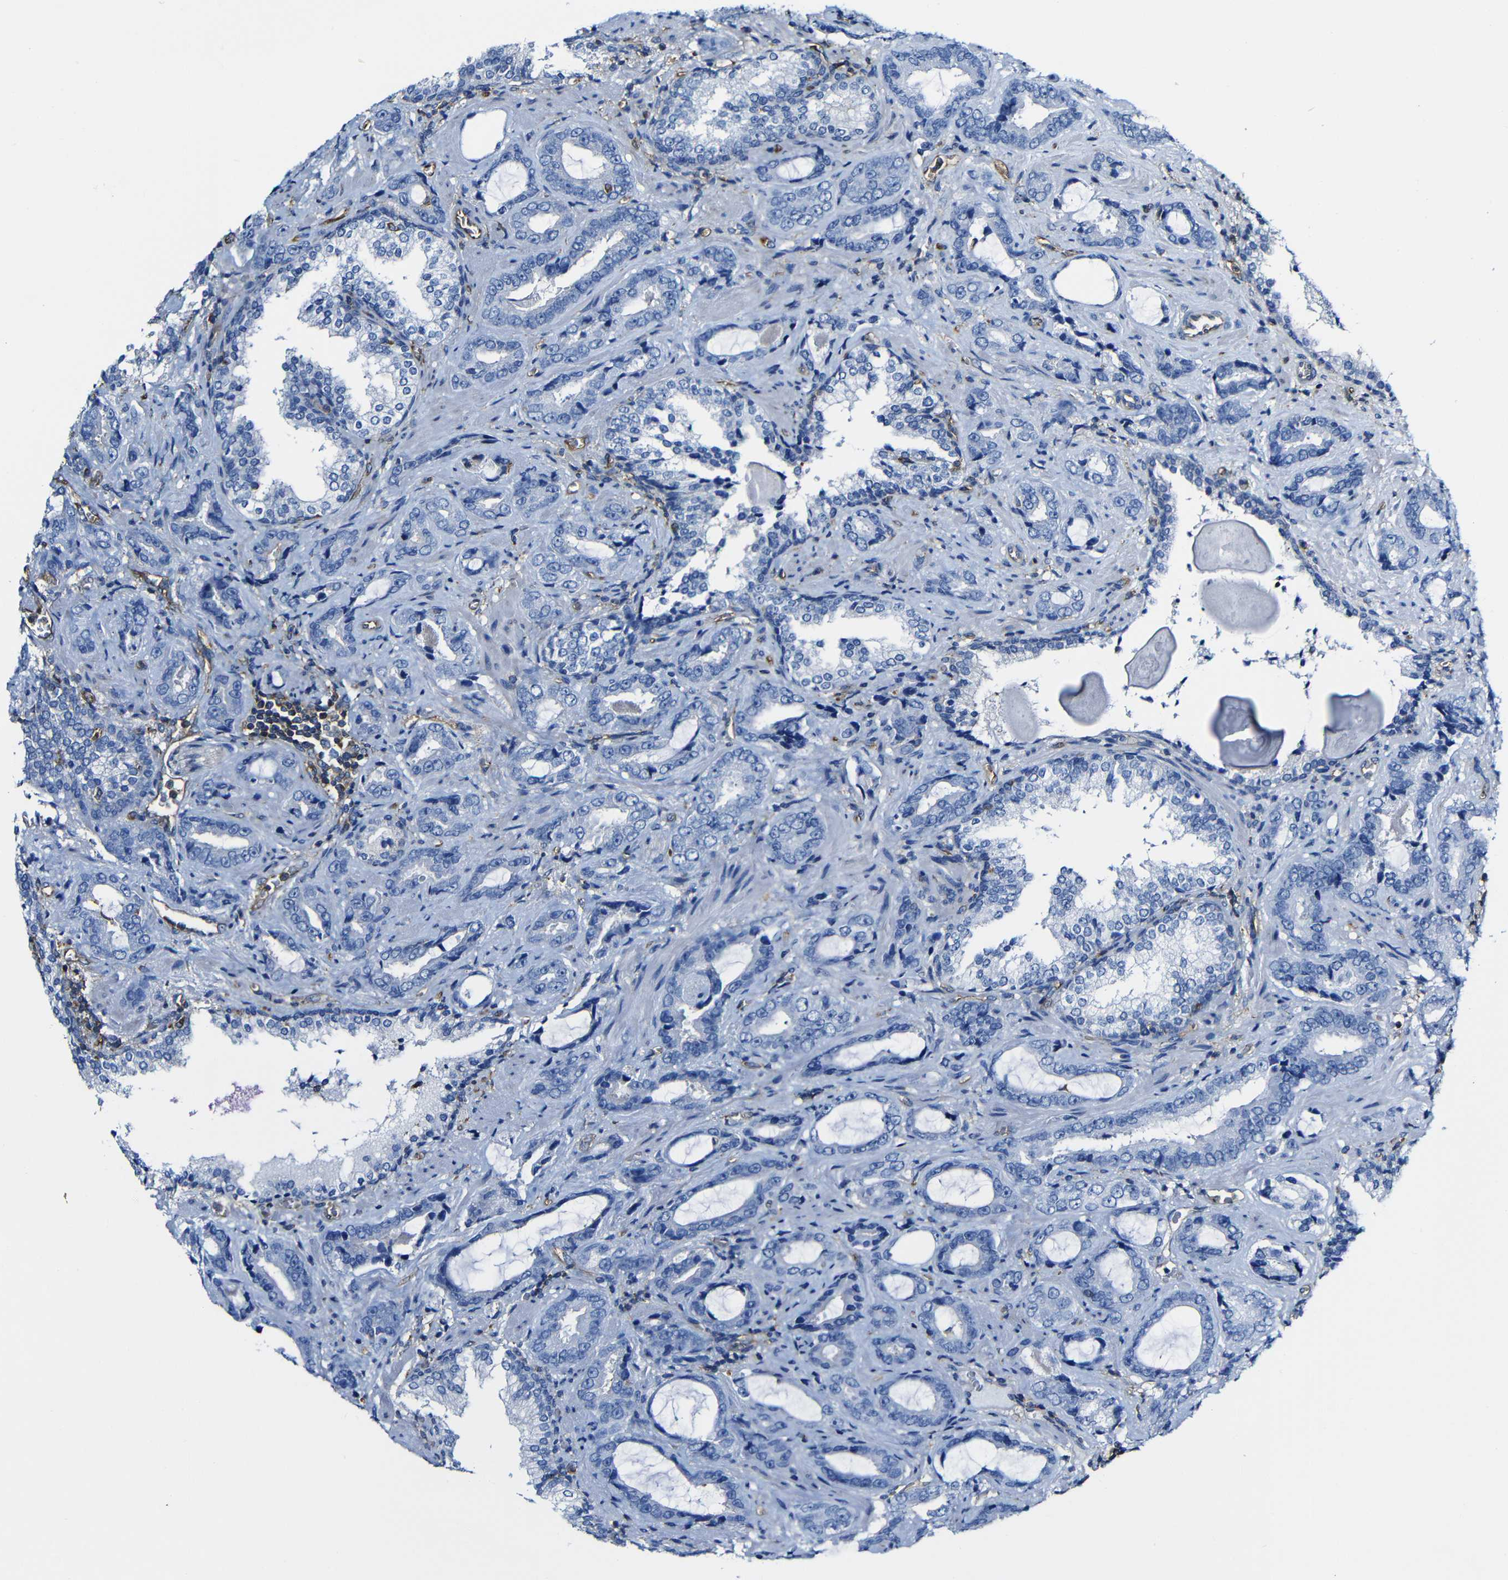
{"staining": {"intensity": "negative", "quantity": "none", "location": "none"}, "tissue": "prostate cancer", "cell_type": "Tumor cells", "image_type": "cancer", "snomed": [{"axis": "morphology", "description": "Adenocarcinoma, Low grade"}, {"axis": "topography", "description": "Prostate"}], "caption": "IHC of prostate cancer (low-grade adenocarcinoma) demonstrates no expression in tumor cells.", "gene": "MSN", "patient": {"sex": "male", "age": 60}}